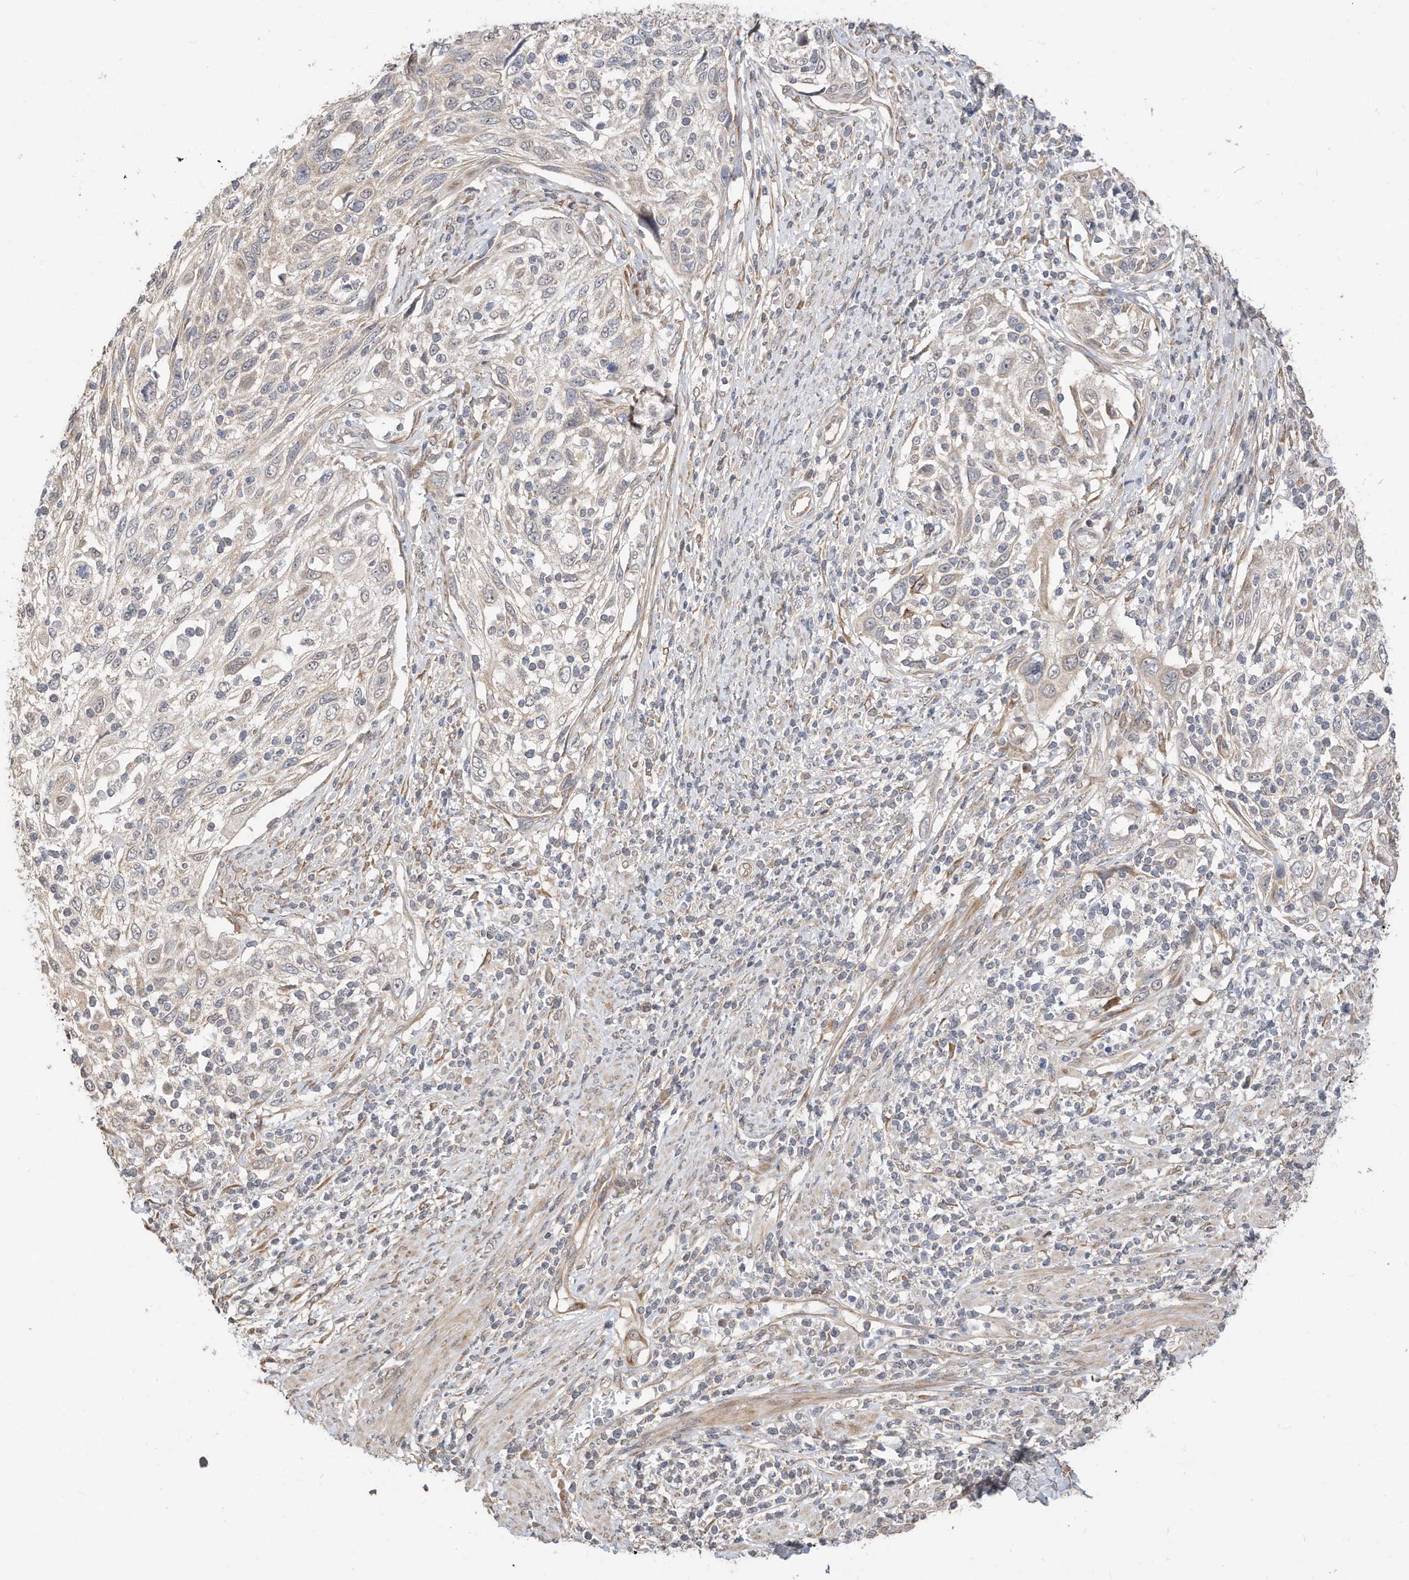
{"staining": {"intensity": "negative", "quantity": "none", "location": "none"}, "tissue": "cervical cancer", "cell_type": "Tumor cells", "image_type": "cancer", "snomed": [{"axis": "morphology", "description": "Squamous cell carcinoma, NOS"}, {"axis": "topography", "description": "Cervix"}], "caption": "Cervical cancer was stained to show a protein in brown. There is no significant expression in tumor cells. Brightfield microscopy of IHC stained with DAB (brown) and hematoxylin (blue), captured at high magnification.", "gene": "CAGE1", "patient": {"sex": "female", "age": 70}}